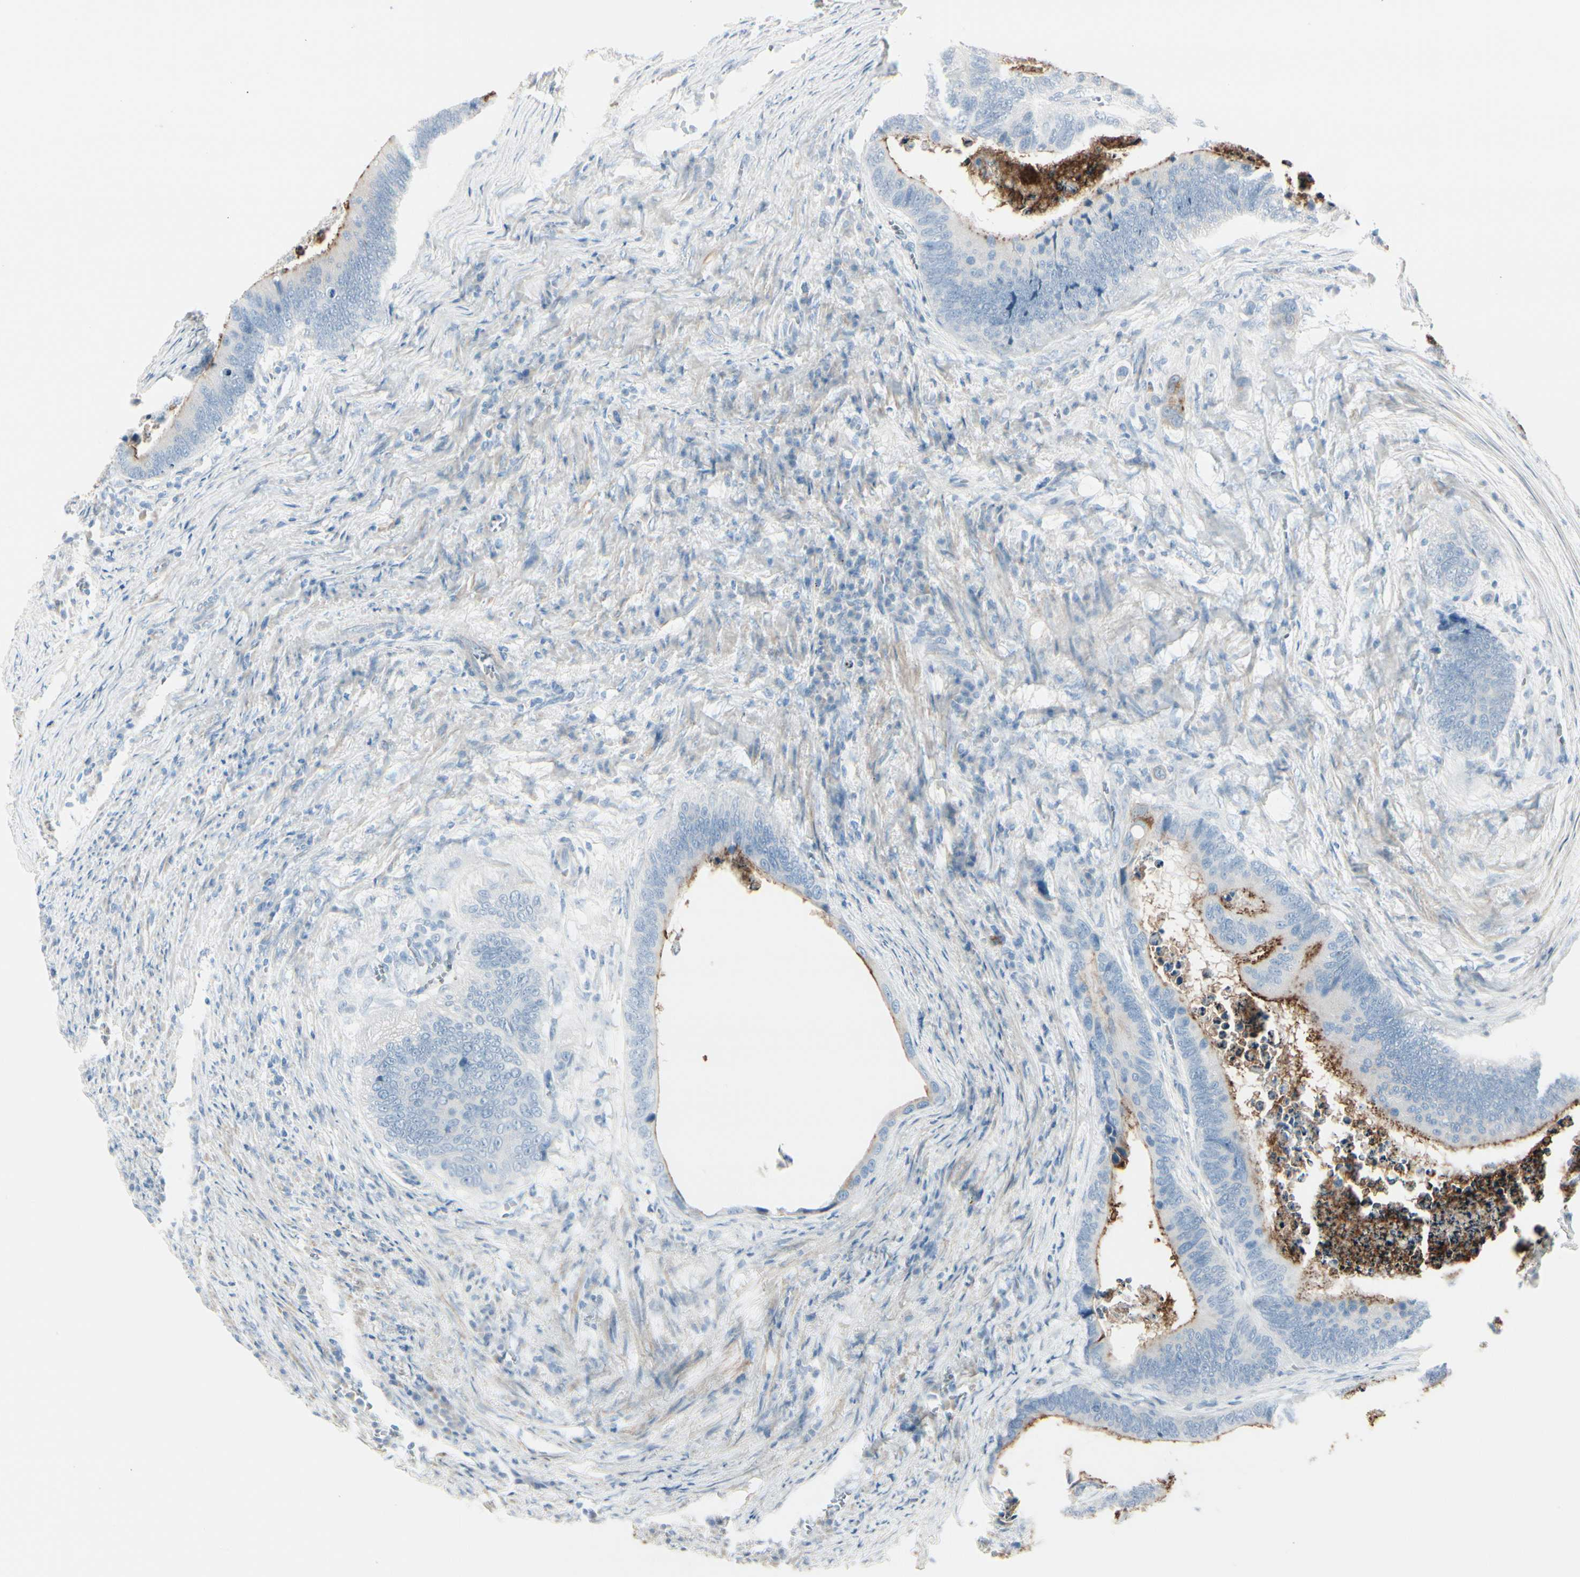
{"staining": {"intensity": "moderate", "quantity": "25%-75%", "location": "cytoplasmic/membranous"}, "tissue": "colorectal cancer", "cell_type": "Tumor cells", "image_type": "cancer", "snomed": [{"axis": "morphology", "description": "Adenocarcinoma, NOS"}, {"axis": "topography", "description": "Colon"}], "caption": "Protein staining of colorectal cancer tissue reveals moderate cytoplasmic/membranous expression in approximately 25%-75% of tumor cells.", "gene": "CDHR5", "patient": {"sex": "male", "age": 72}}